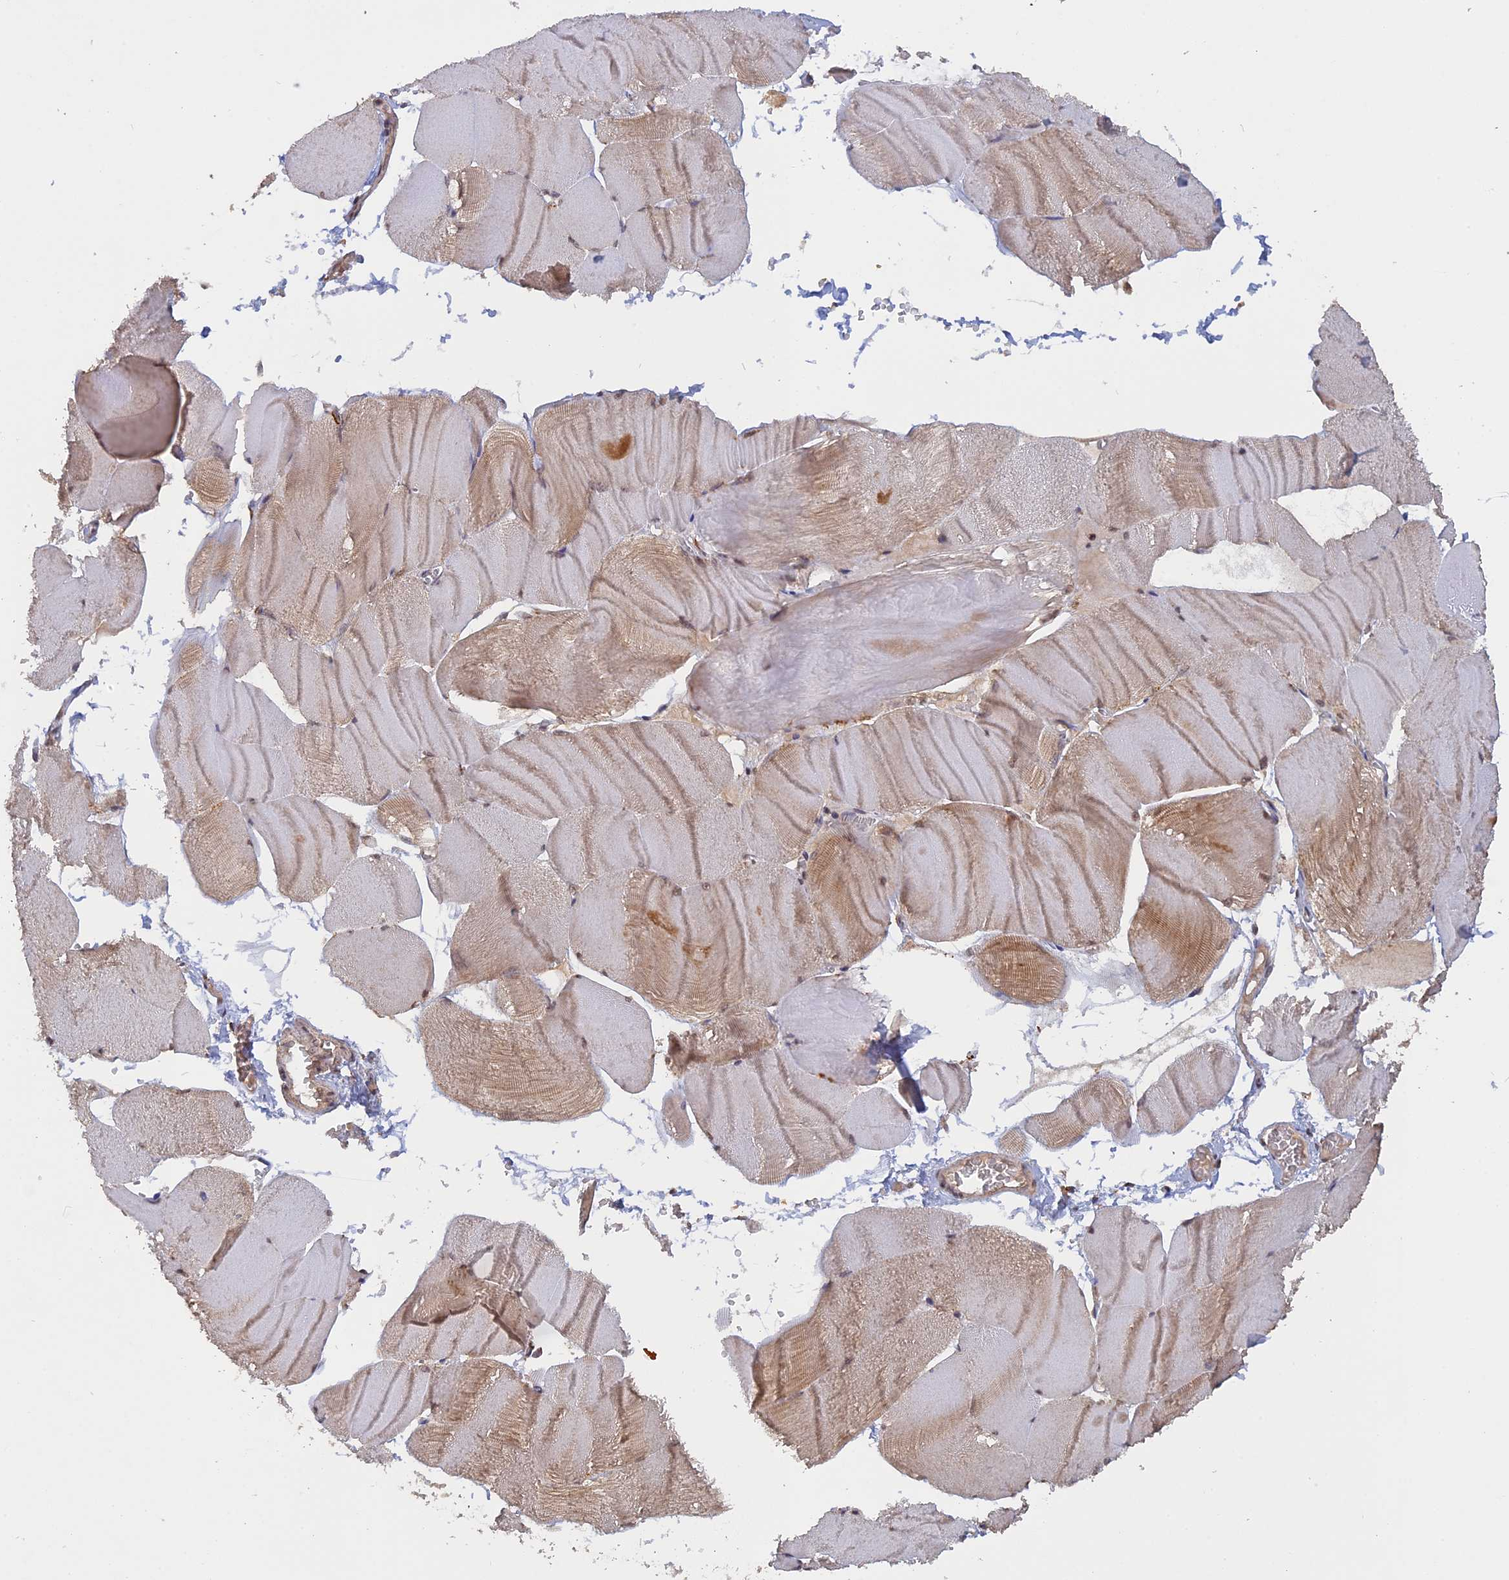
{"staining": {"intensity": "weak", "quantity": "25%-75%", "location": "cytoplasmic/membranous,nuclear"}, "tissue": "skeletal muscle", "cell_type": "Myocytes", "image_type": "normal", "snomed": [{"axis": "morphology", "description": "Normal tissue, NOS"}, {"axis": "morphology", "description": "Basal cell carcinoma"}, {"axis": "topography", "description": "Skeletal muscle"}], "caption": "About 25%-75% of myocytes in normal skeletal muscle reveal weak cytoplasmic/membranous,nuclear protein positivity as visualized by brown immunohistochemical staining.", "gene": "FAM210B", "patient": {"sex": "female", "age": 64}}